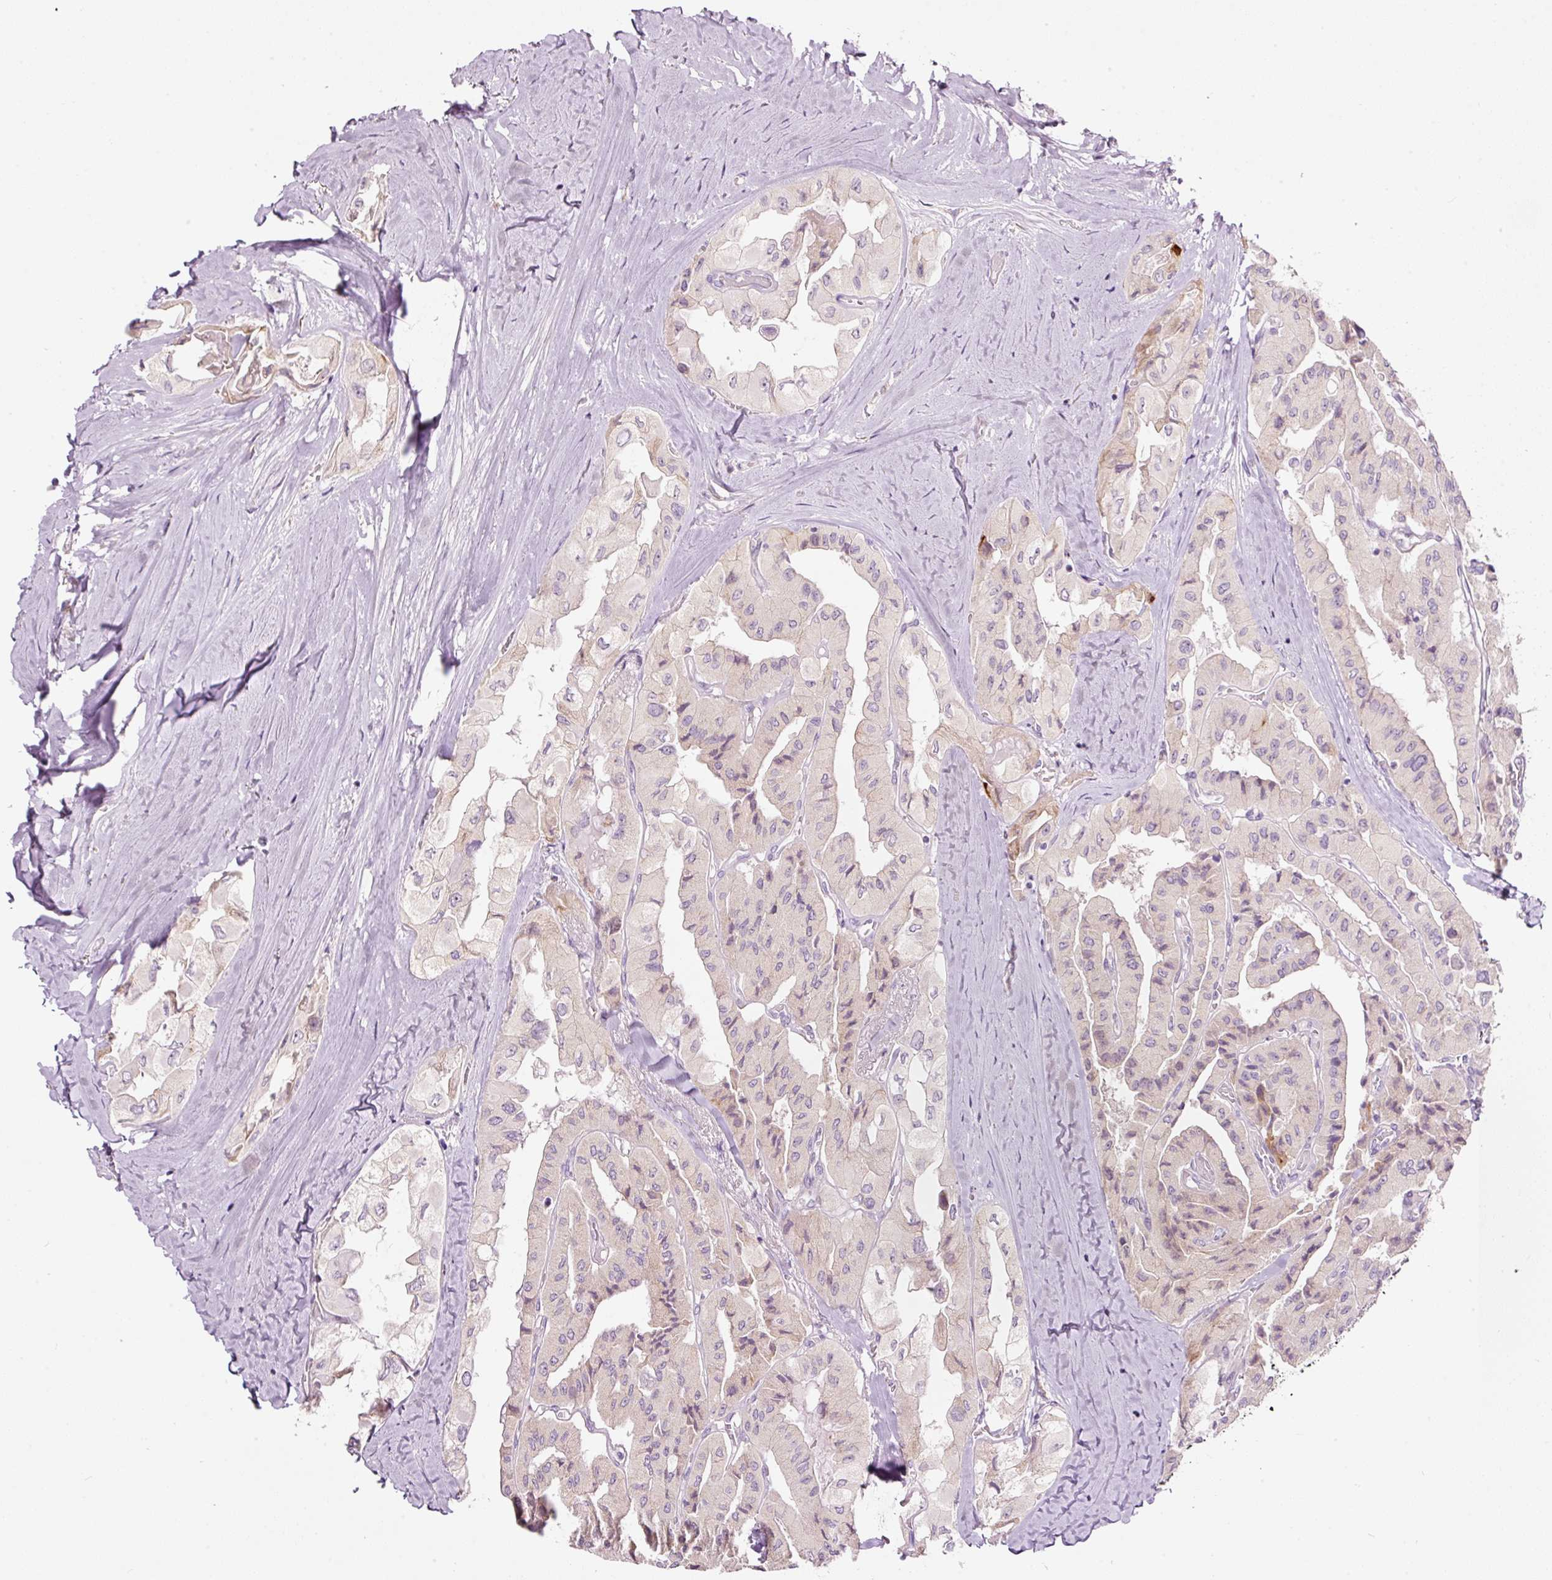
{"staining": {"intensity": "negative", "quantity": "none", "location": "none"}, "tissue": "thyroid cancer", "cell_type": "Tumor cells", "image_type": "cancer", "snomed": [{"axis": "morphology", "description": "Normal tissue, NOS"}, {"axis": "morphology", "description": "Papillary adenocarcinoma, NOS"}, {"axis": "topography", "description": "Thyroid gland"}], "caption": "A histopathology image of human thyroid cancer (papillary adenocarcinoma) is negative for staining in tumor cells. (DAB immunohistochemistry visualized using brightfield microscopy, high magnification).", "gene": "RSPO2", "patient": {"sex": "female", "age": 59}}